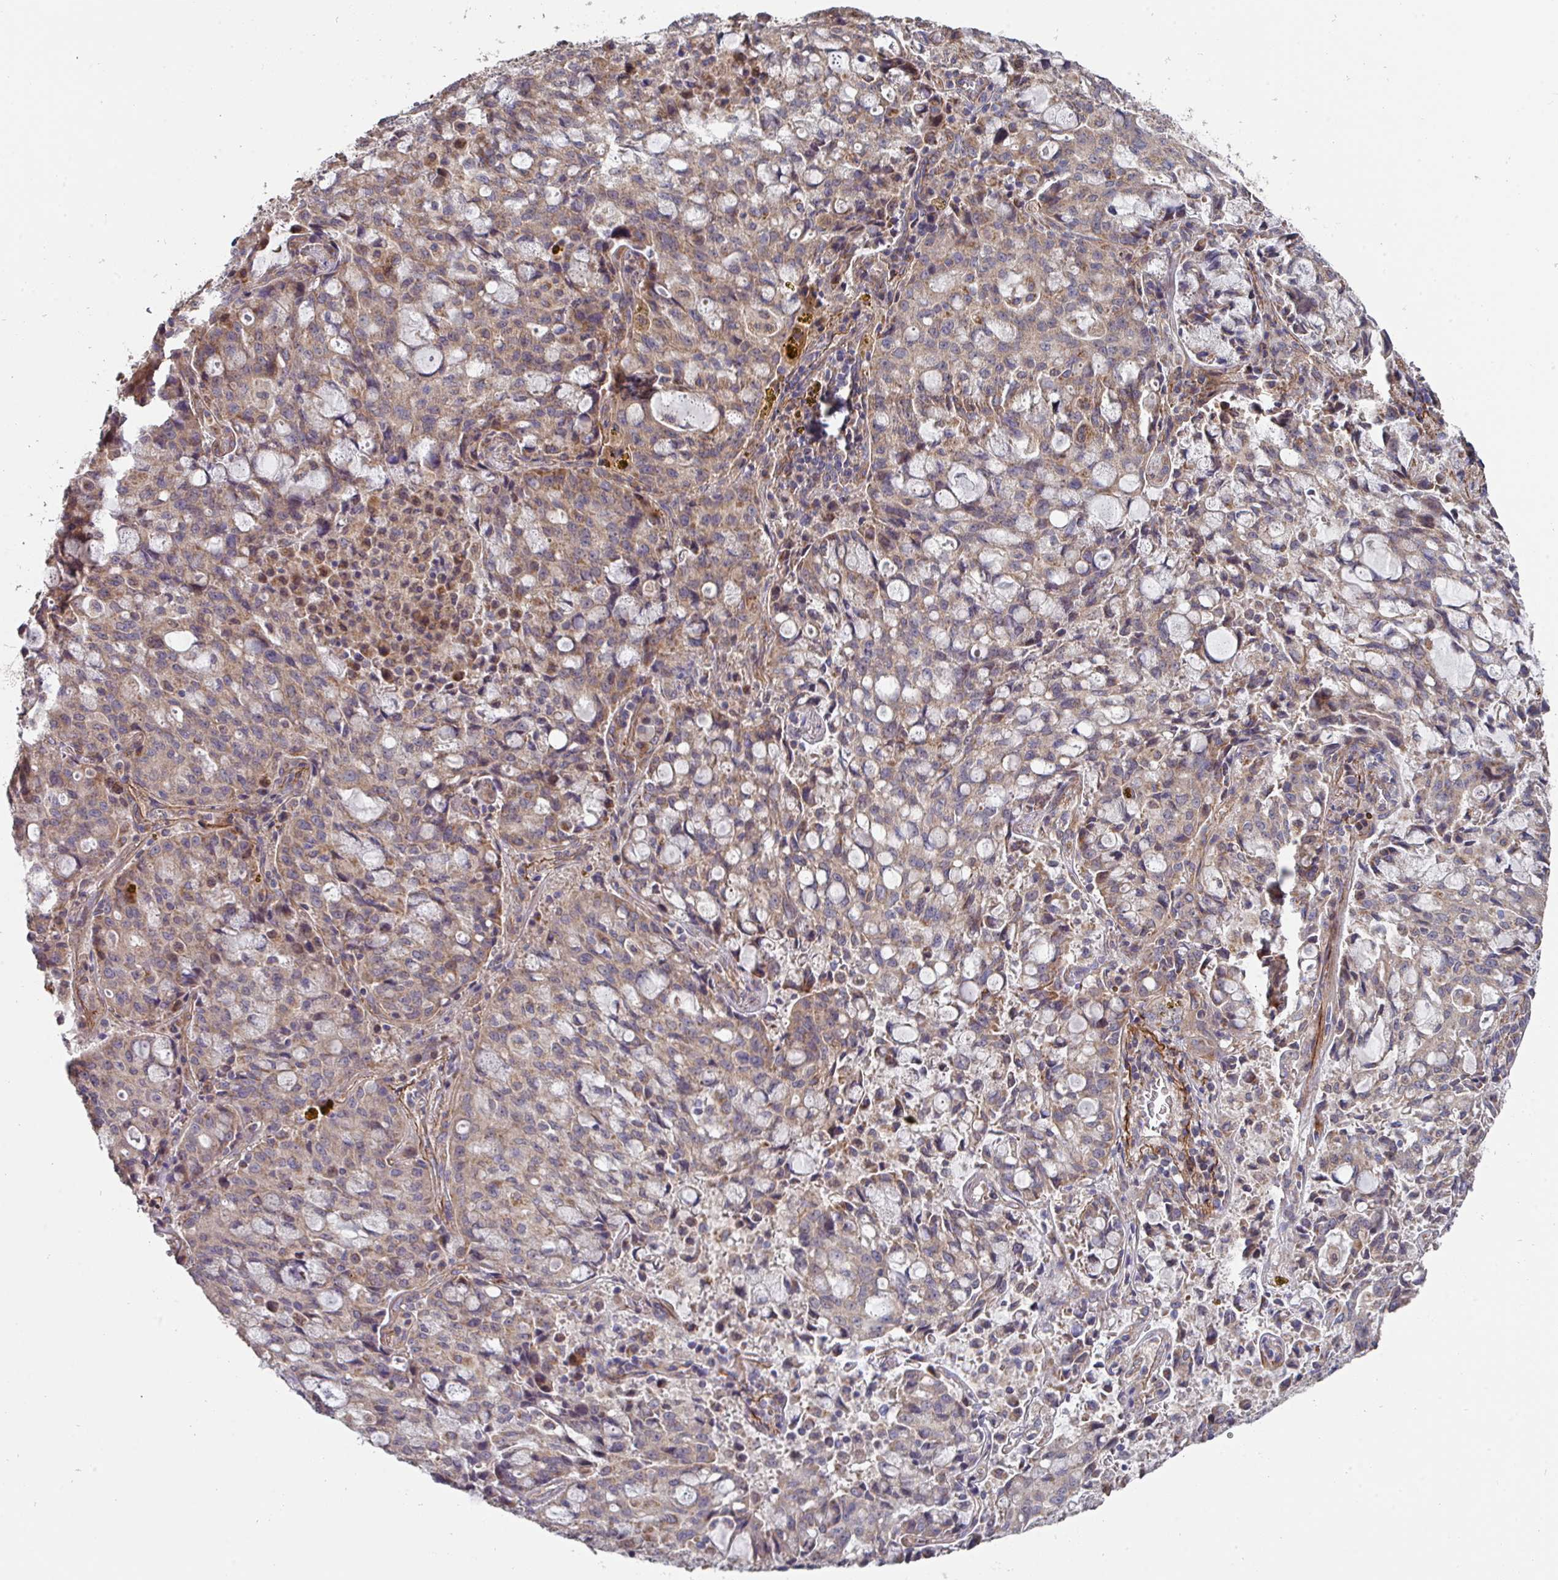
{"staining": {"intensity": "weak", "quantity": ">75%", "location": "cytoplasmic/membranous"}, "tissue": "lung cancer", "cell_type": "Tumor cells", "image_type": "cancer", "snomed": [{"axis": "morphology", "description": "Adenocarcinoma, NOS"}, {"axis": "topography", "description": "Lung"}], "caption": "Tumor cells demonstrate low levels of weak cytoplasmic/membranous expression in approximately >75% of cells in lung adenocarcinoma.", "gene": "DCAF12L2", "patient": {"sex": "female", "age": 44}}